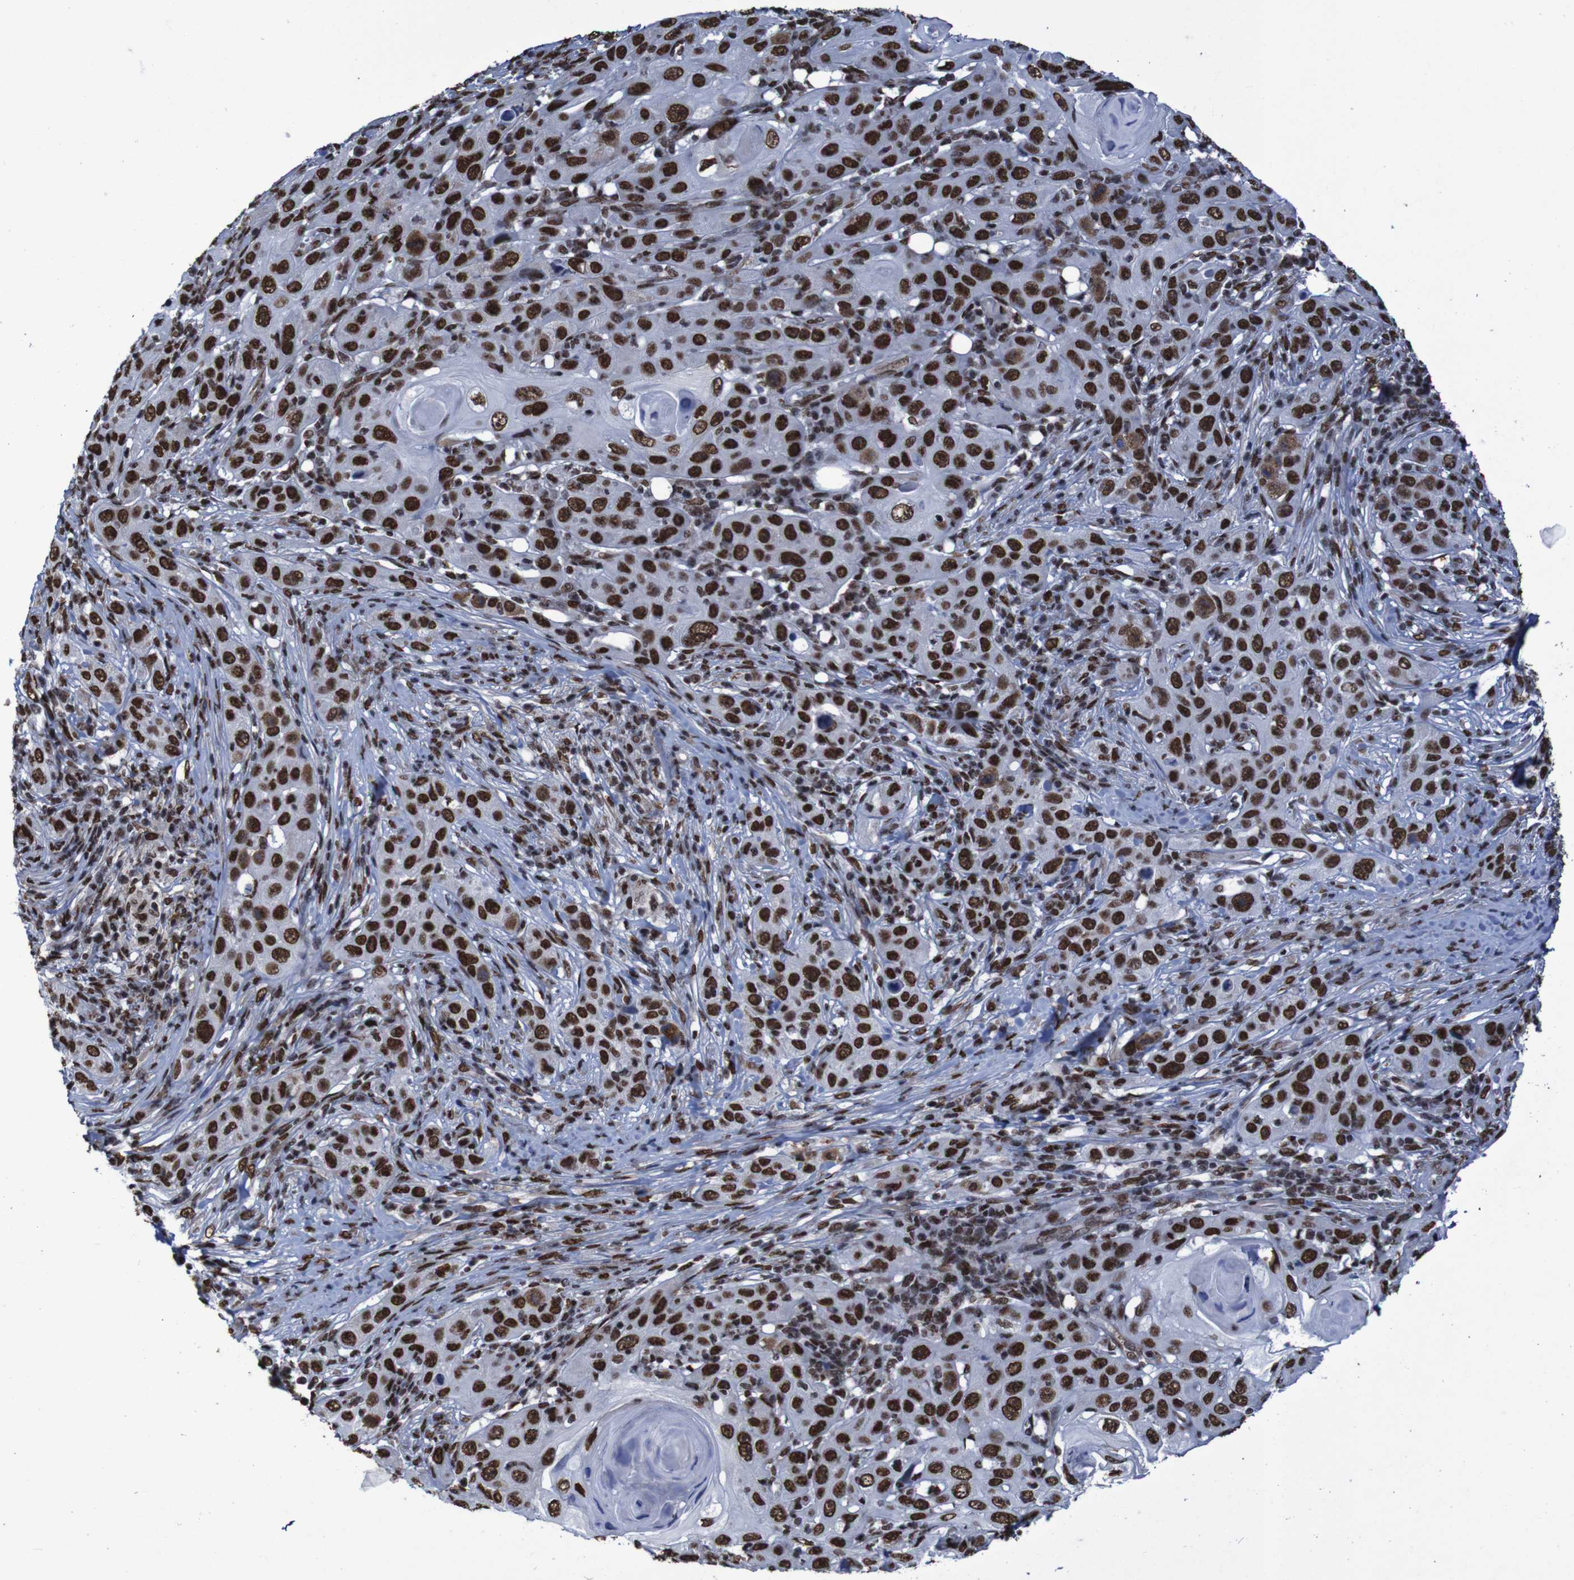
{"staining": {"intensity": "strong", "quantity": ">75%", "location": "nuclear"}, "tissue": "skin cancer", "cell_type": "Tumor cells", "image_type": "cancer", "snomed": [{"axis": "morphology", "description": "Squamous cell carcinoma, NOS"}, {"axis": "topography", "description": "Skin"}], "caption": "Skin cancer (squamous cell carcinoma) stained with a protein marker displays strong staining in tumor cells.", "gene": "HNRNPR", "patient": {"sex": "female", "age": 88}}